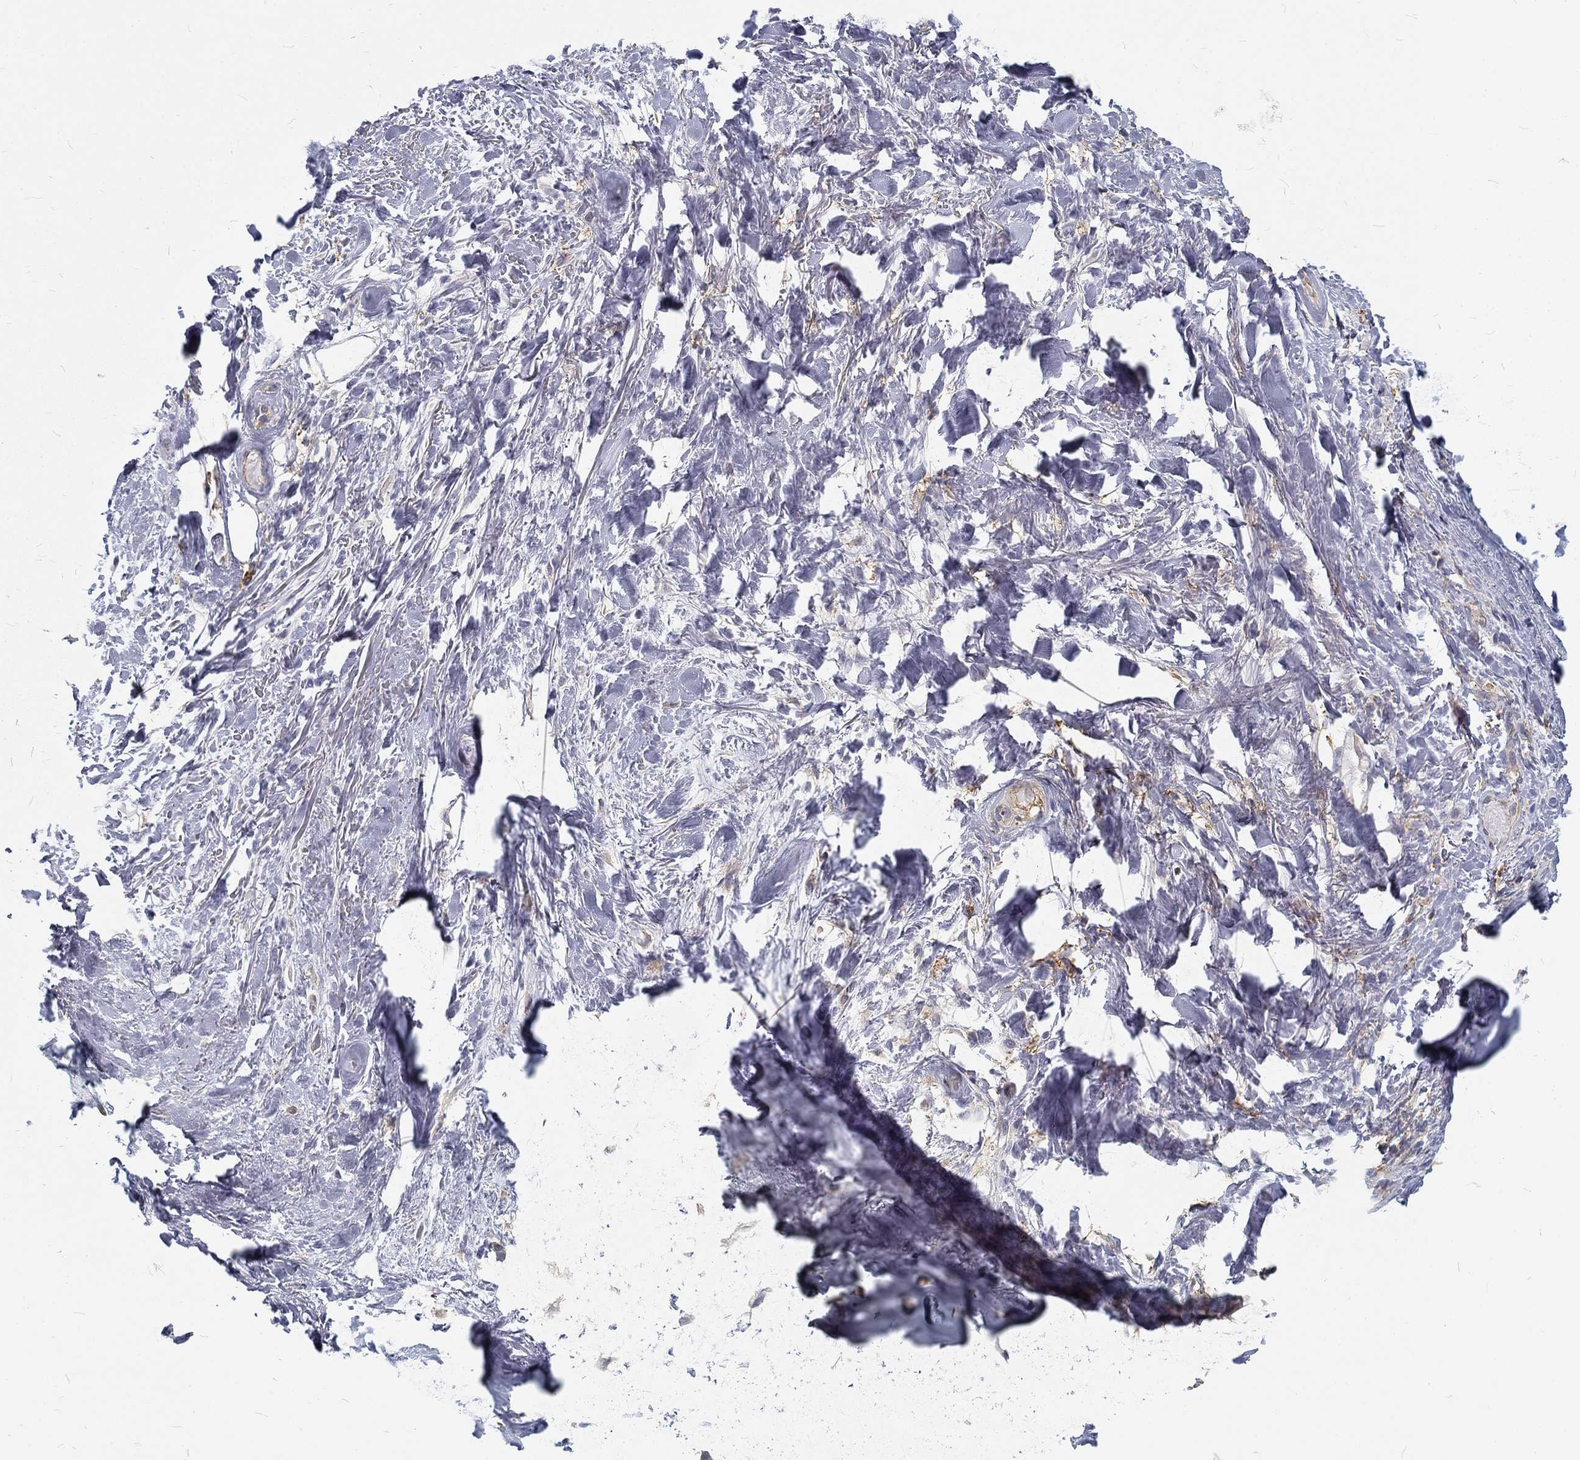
{"staining": {"intensity": "negative", "quantity": "none", "location": "none"}, "tissue": "soft tissue", "cell_type": "Fibroblasts", "image_type": "normal", "snomed": [{"axis": "morphology", "description": "Normal tissue, NOS"}, {"axis": "topography", "description": "Cartilage tissue"}], "caption": "This is an IHC image of benign human soft tissue. There is no staining in fibroblasts.", "gene": "MTMR11", "patient": {"sex": "male", "age": 62}}